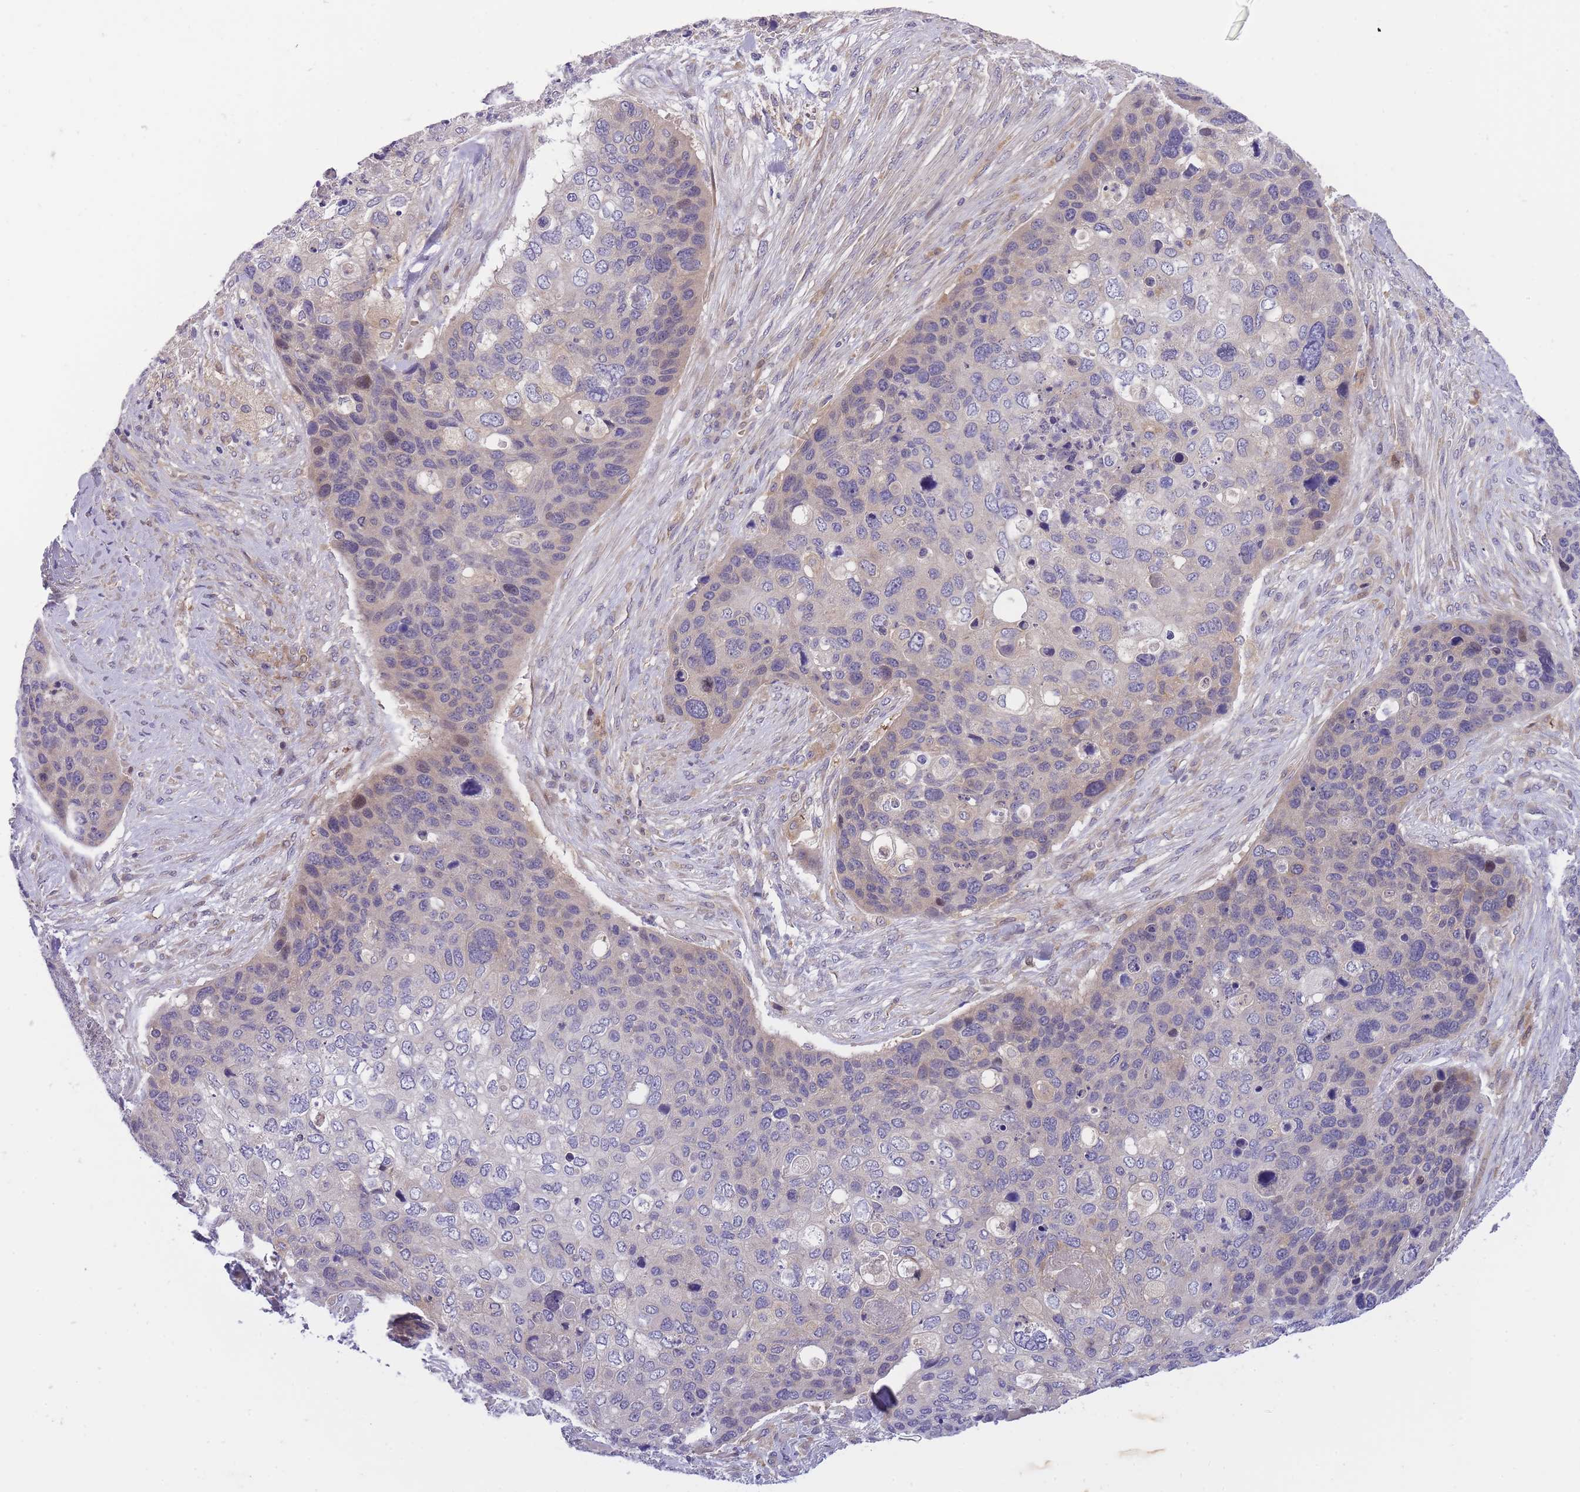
{"staining": {"intensity": "weak", "quantity": "<25%", "location": "cytoplasmic/membranous,nuclear"}, "tissue": "skin cancer", "cell_type": "Tumor cells", "image_type": "cancer", "snomed": [{"axis": "morphology", "description": "Basal cell carcinoma"}, {"axis": "topography", "description": "Skin"}], "caption": "An image of human skin cancer is negative for staining in tumor cells. (DAB (3,3'-diaminobenzidine) IHC with hematoxylin counter stain).", "gene": "CRYGN", "patient": {"sex": "female", "age": 74}}